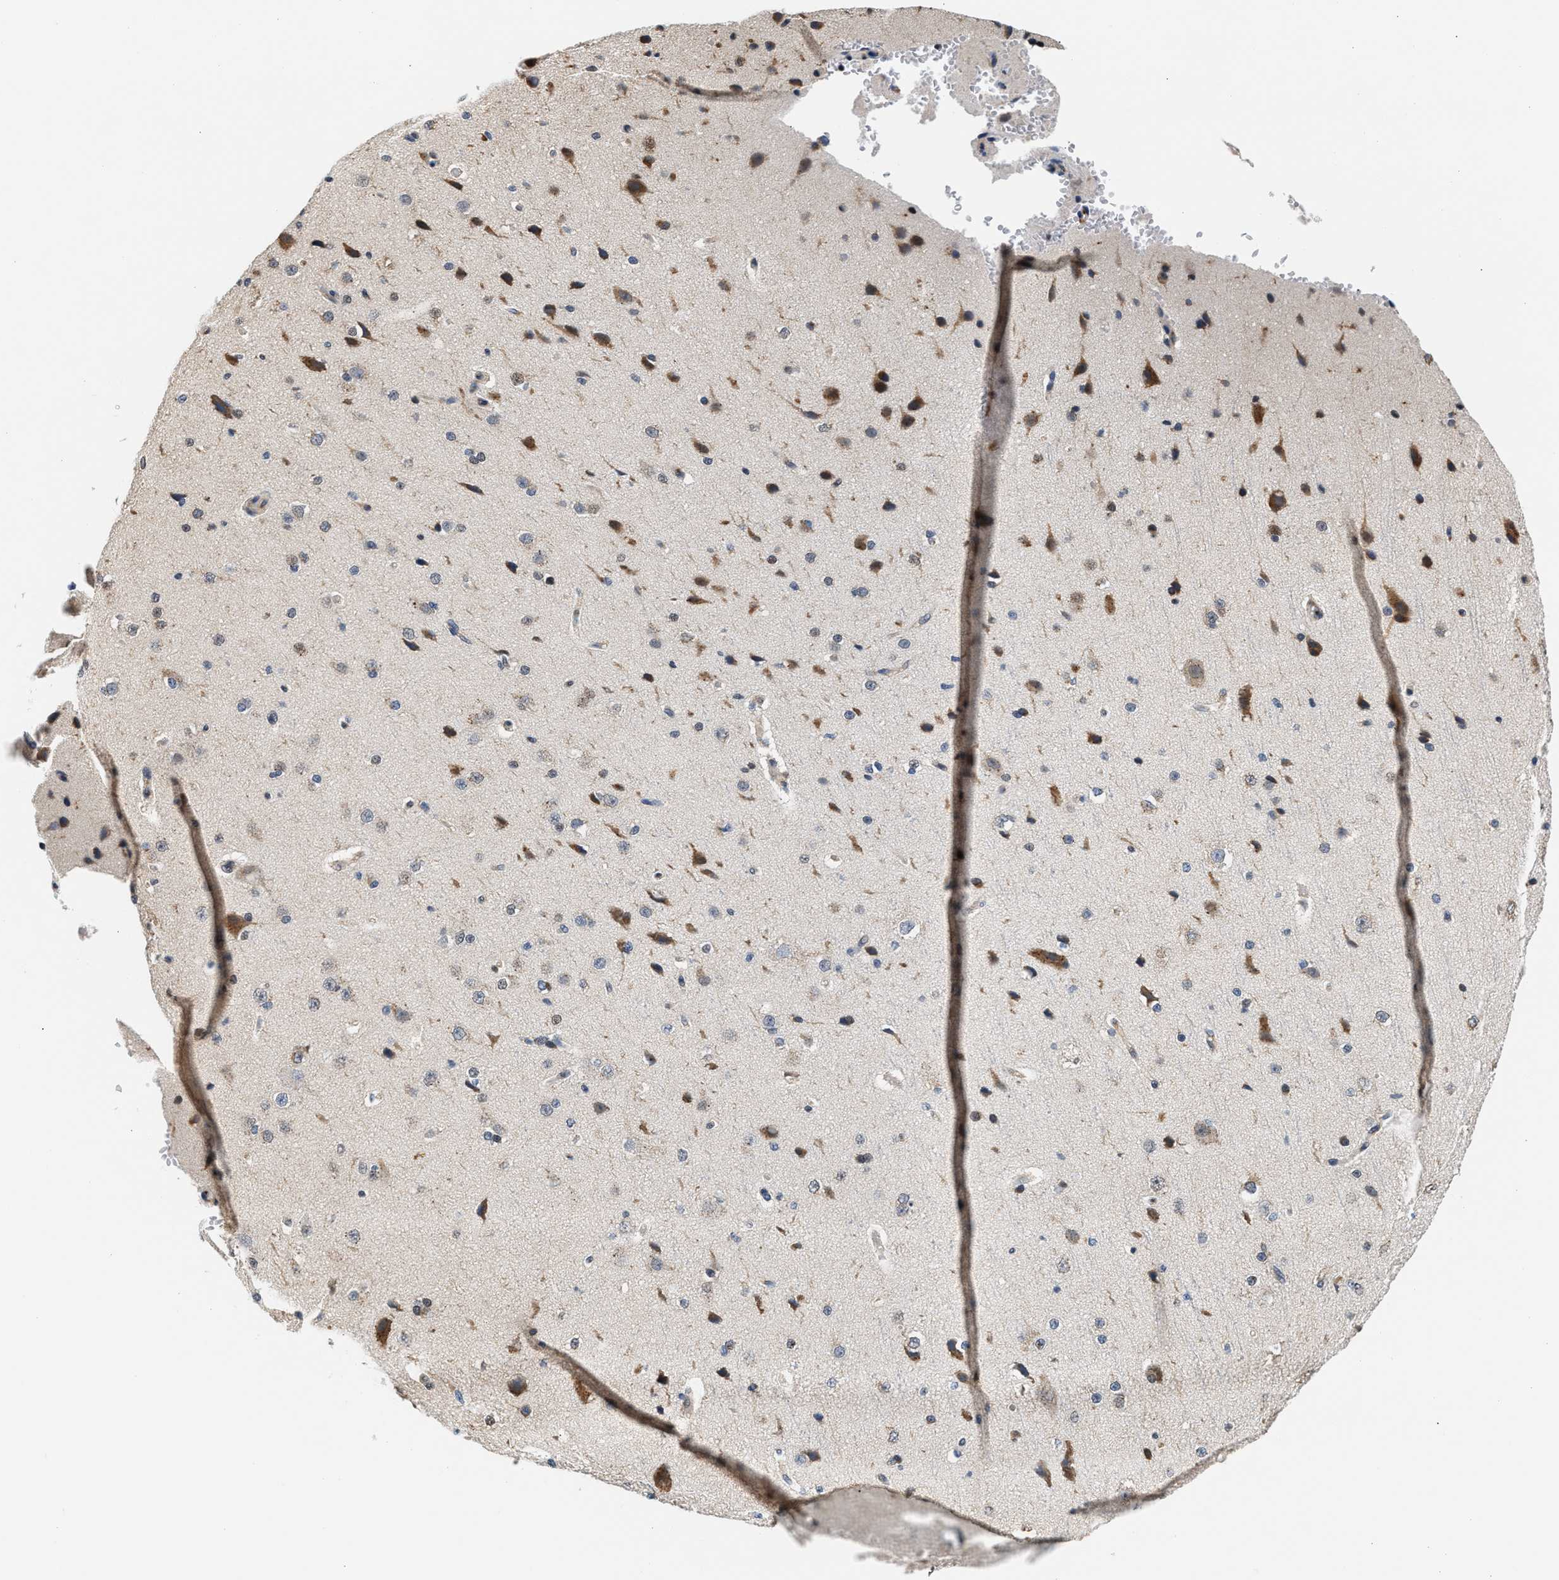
{"staining": {"intensity": "negative", "quantity": "none", "location": "none"}, "tissue": "cerebral cortex", "cell_type": "Endothelial cells", "image_type": "normal", "snomed": [{"axis": "morphology", "description": "Normal tissue, NOS"}, {"axis": "morphology", "description": "Developmental malformation"}, {"axis": "topography", "description": "Cerebral cortex"}], "caption": "Endothelial cells show no significant staining in normal cerebral cortex. (DAB immunohistochemistry (IHC), high magnification).", "gene": "KCNMB2", "patient": {"sex": "female", "age": 30}}